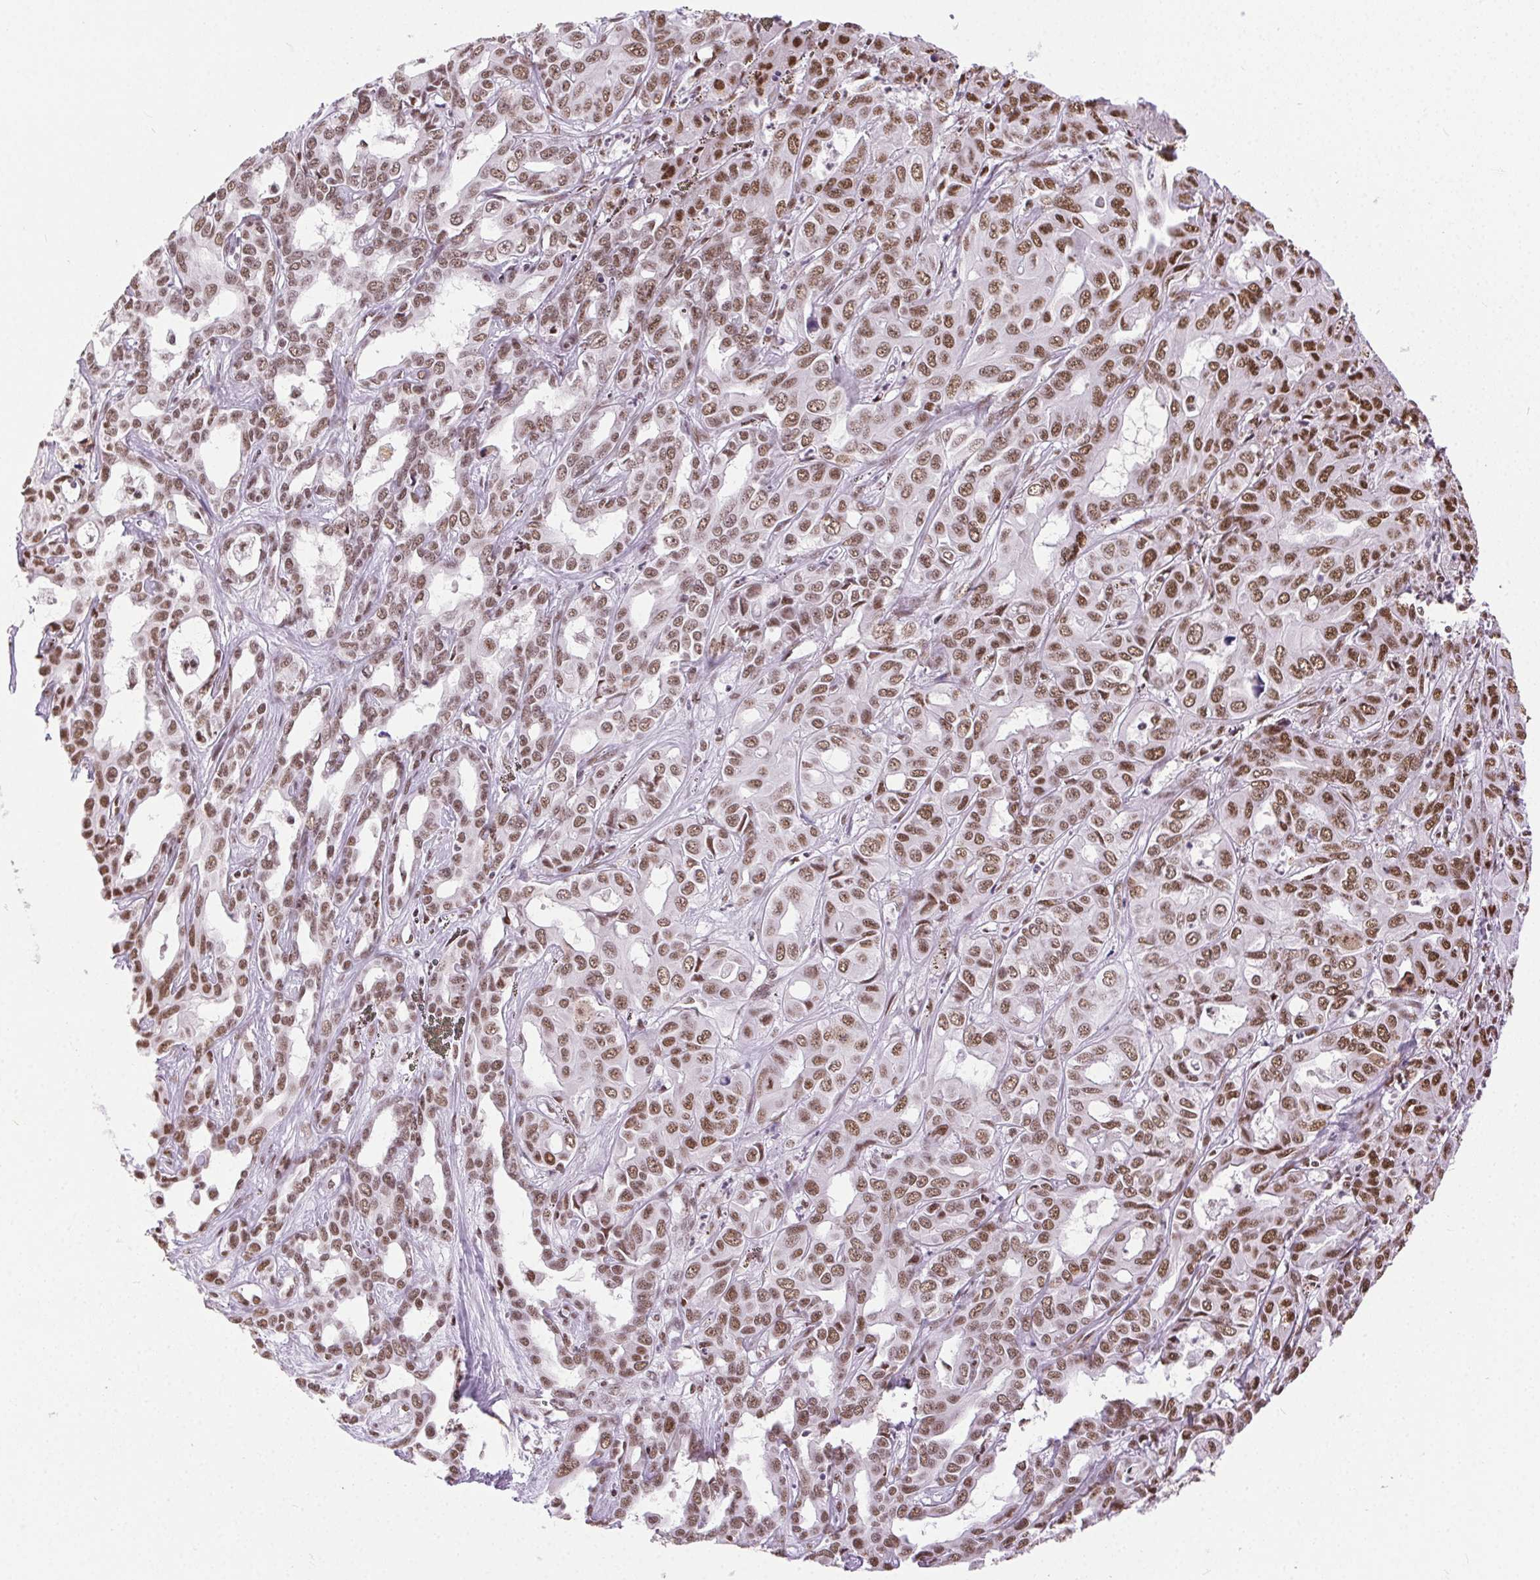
{"staining": {"intensity": "moderate", "quantity": ">75%", "location": "nuclear"}, "tissue": "liver cancer", "cell_type": "Tumor cells", "image_type": "cancer", "snomed": [{"axis": "morphology", "description": "Cholangiocarcinoma"}, {"axis": "topography", "description": "Liver"}], "caption": "Immunohistochemical staining of human liver cholangiocarcinoma exhibits medium levels of moderate nuclear staining in approximately >75% of tumor cells.", "gene": "TRA2B", "patient": {"sex": "female", "age": 60}}